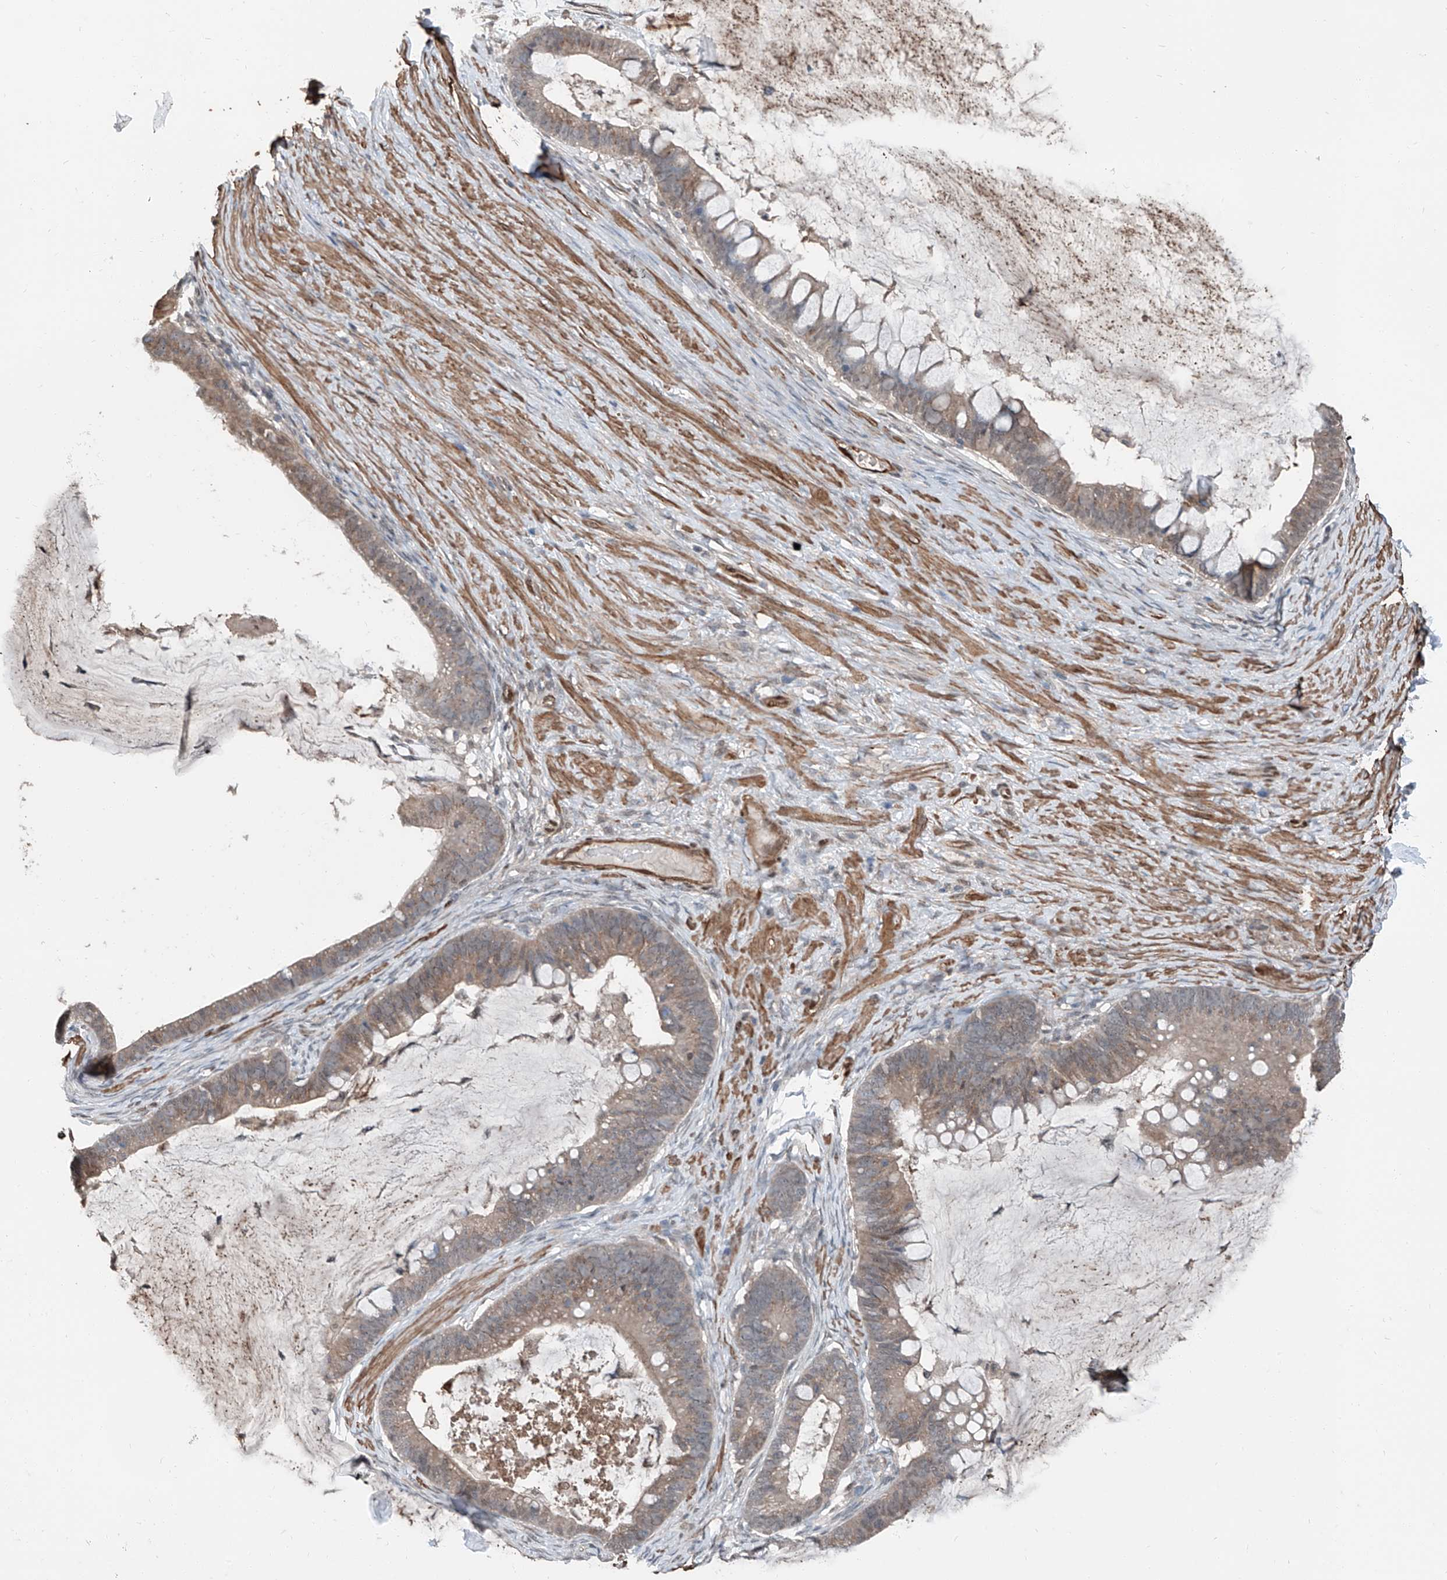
{"staining": {"intensity": "weak", "quantity": "25%-75%", "location": "cytoplasmic/membranous"}, "tissue": "ovarian cancer", "cell_type": "Tumor cells", "image_type": "cancer", "snomed": [{"axis": "morphology", "description": "Cystadenocarcinoma, mucinous, NOS"}, {"axis": "topography", "description": "Ovary"}], "caption": "An immunohistochemistry image of neoplastic tissue is shown. Protein staining in brown highlights weak cytoplasmic/membranous positivity in ovarian cancer (mucinous cystadenocarcinoma) within tumor cells. The staining was performed using DAB to visualize the protein expression in brown, while the nuclei were stained in blue with hematoxylin (Magnification: 20x).", "gene": "HSPA6", "patient": {"sex": "female", "age": 61}}